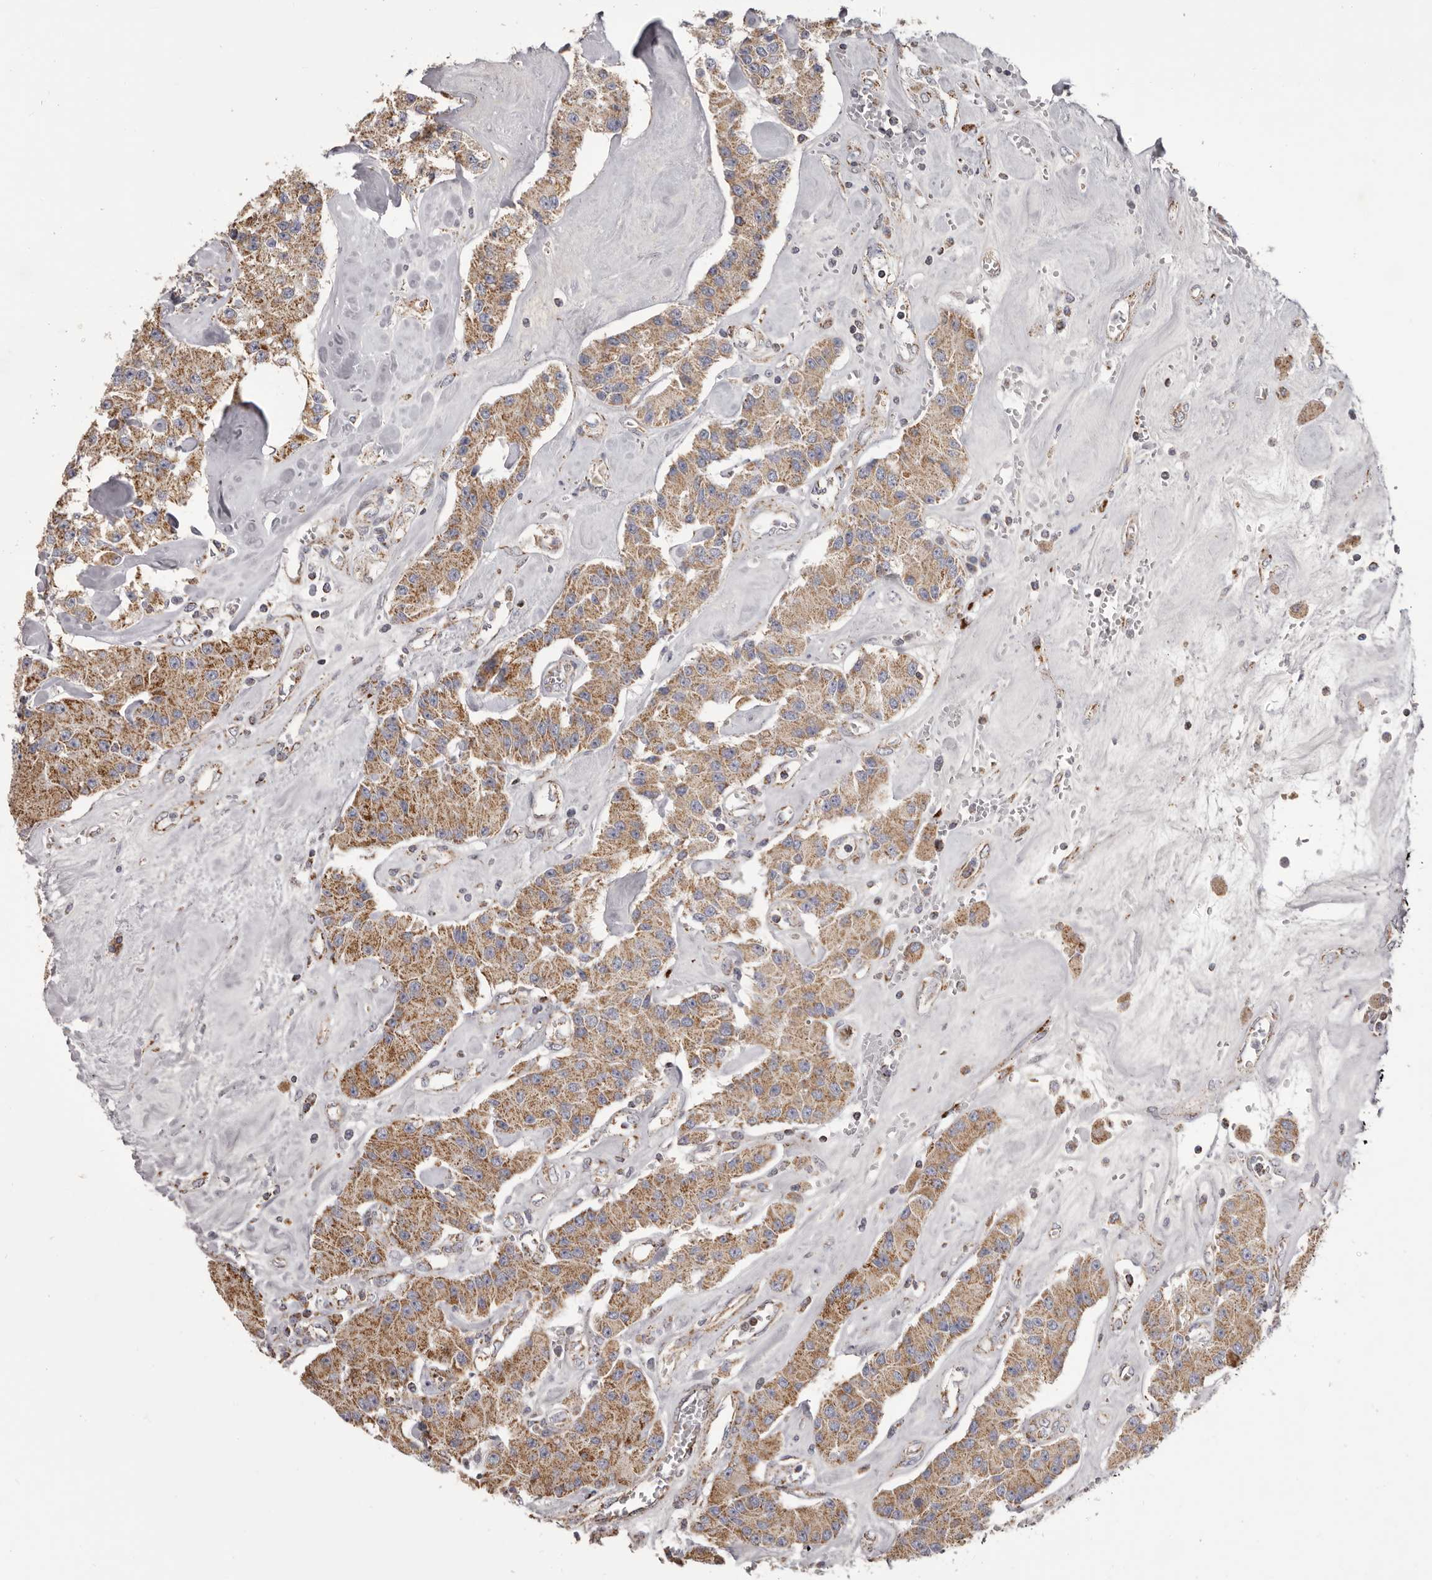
{"staining": {"intensity": "moderate", "quantity": ">75%", "location": "cytoplasmic/membranous"}, "tissue": "carcinoid", "cell_type": "Tumor cells", "image_type": "cancer", "snomed": [{"axis": "morphology", "description": "Carcinoid, malignant, NOS"}, {"axis": "topography", "description": "Pancreas"}], "caption": "Protein expression by immunohistochemistry exhibits moderate cytoplasmic/membranous positivity in about >75% of tumor cells in carcinoid (malignant). The protein is shown in brown color, while the nuclei are stained blue.", "gene": "CHRM2", "patient": {"sex": "male", "age": 41}}